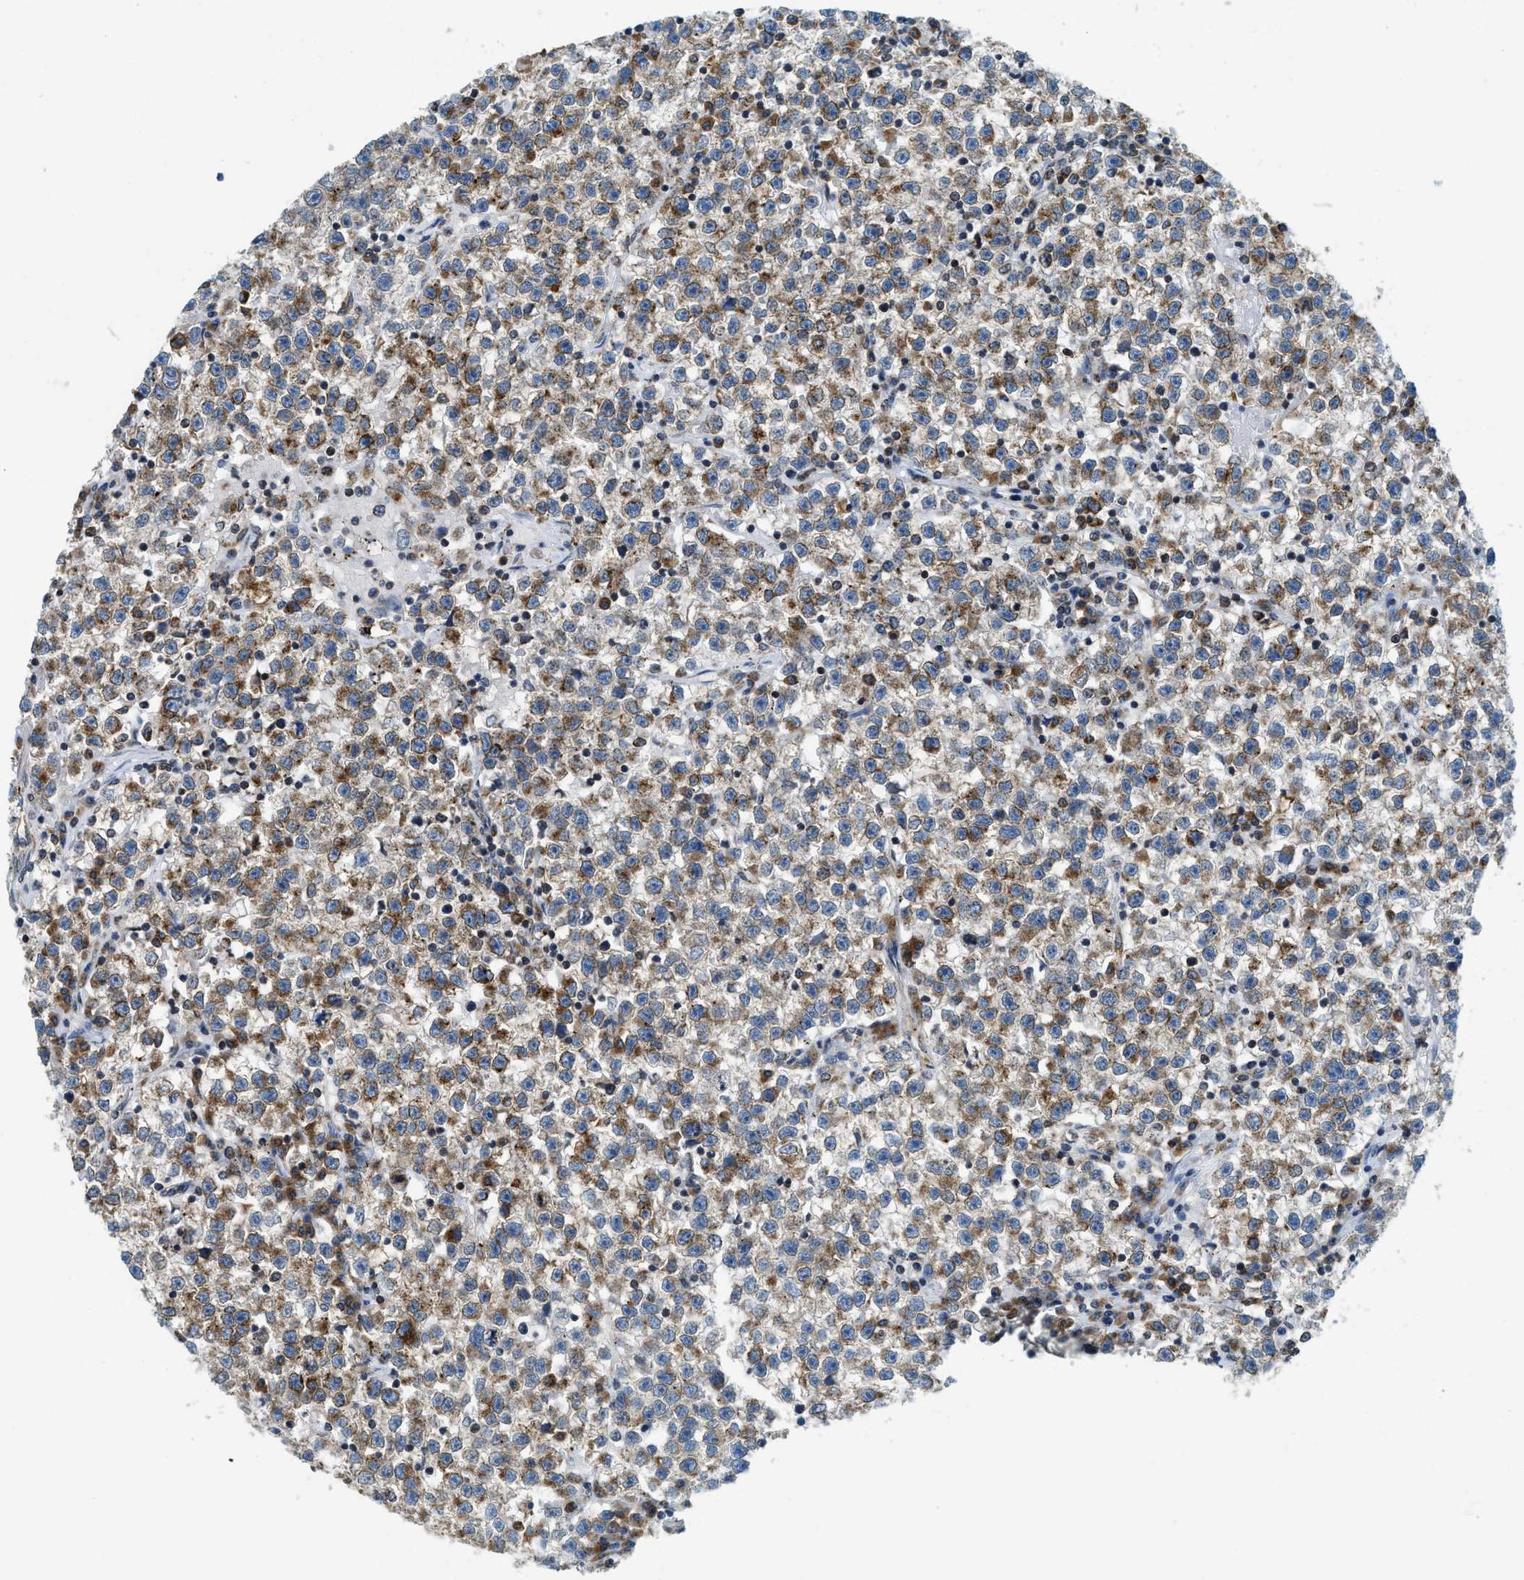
{"staining": {"intensity": "moderate", "quantity": ">75%", "location": "cytoplasmic/membranous"}, "tissue": "testis cancer", "cell_type": "Tumor cells", "image_type": "cancer", "snomed": [{"axis": "morphology", "description": "Seminoma, NOS"}, {"axis": "topography", "description": "Testis"}], "caption": "Testis cancer (seminoma) stained with IHC reveals moderate cytoplasmic/membranous staining in about >75% of tumor cells.", "gene": "BCAP31", "patient": {"sex": "male", "age": 22}}